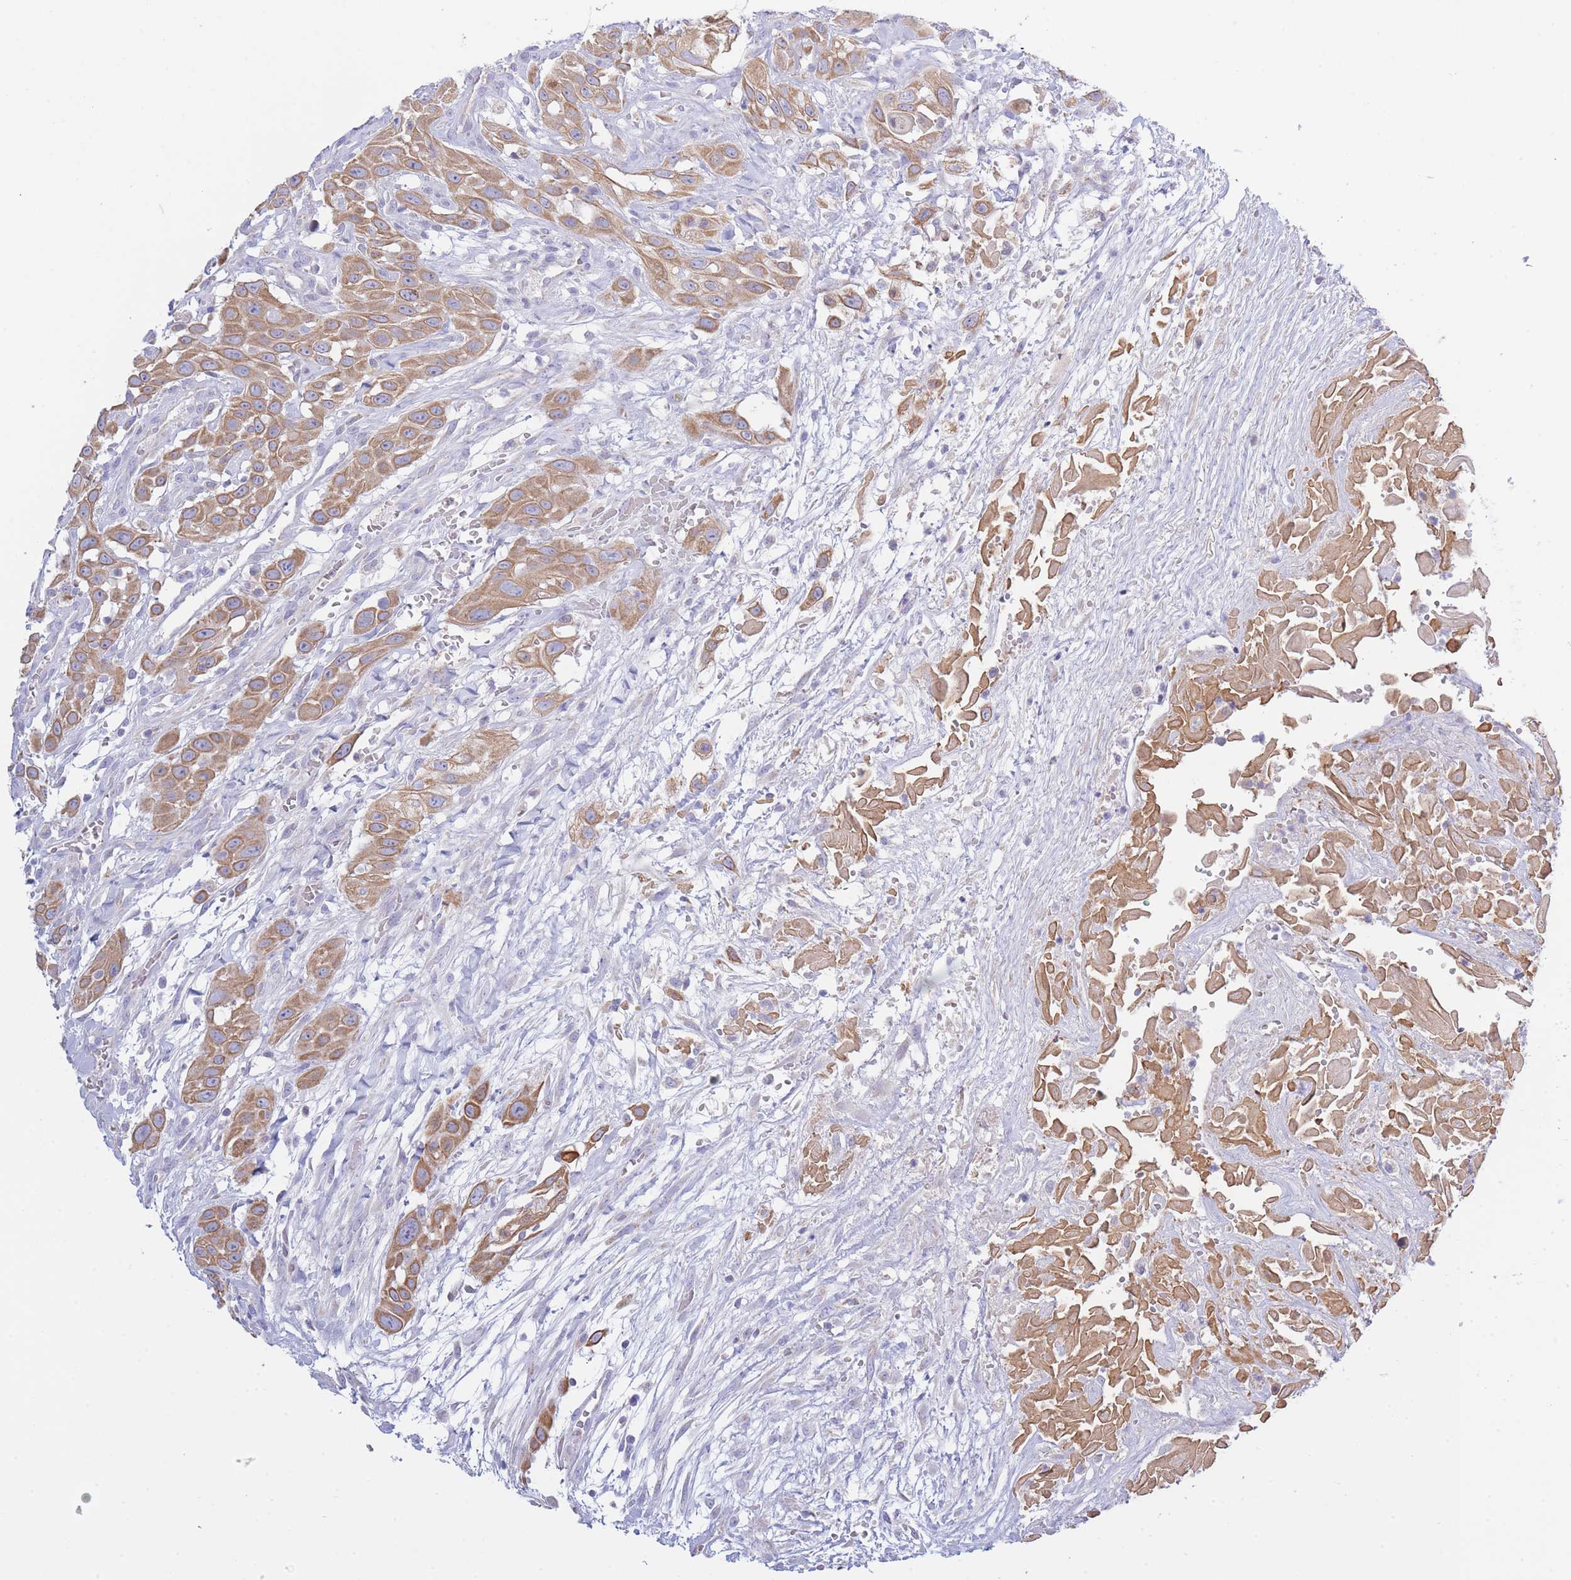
{"staining": {"intensity": "moderate", "quantity": ">75%", "location": "cytoplasmic/membranous"}, "tissue": "head and neck cancer", "cell_type": "Tumor cells", "image_type": "cancer", "snomed": [{"axis": "morphology", "description": "Squamous cell carcinoma, NOS"}, {"axis": "topography", "description": "Head-Neck"}], "caption": "A medium amount of moderate cytoplasmic/membranous positivity is appreciated in about >75% of tumor cells in head and neck squamous cell carcinoma tissue. (Stains: DAB in brown, nuclei in blue, Microscopy: brightfield microscopy at high magnification).", "gene": "NANP", "patient": {"sex": "male", "age": 81}}